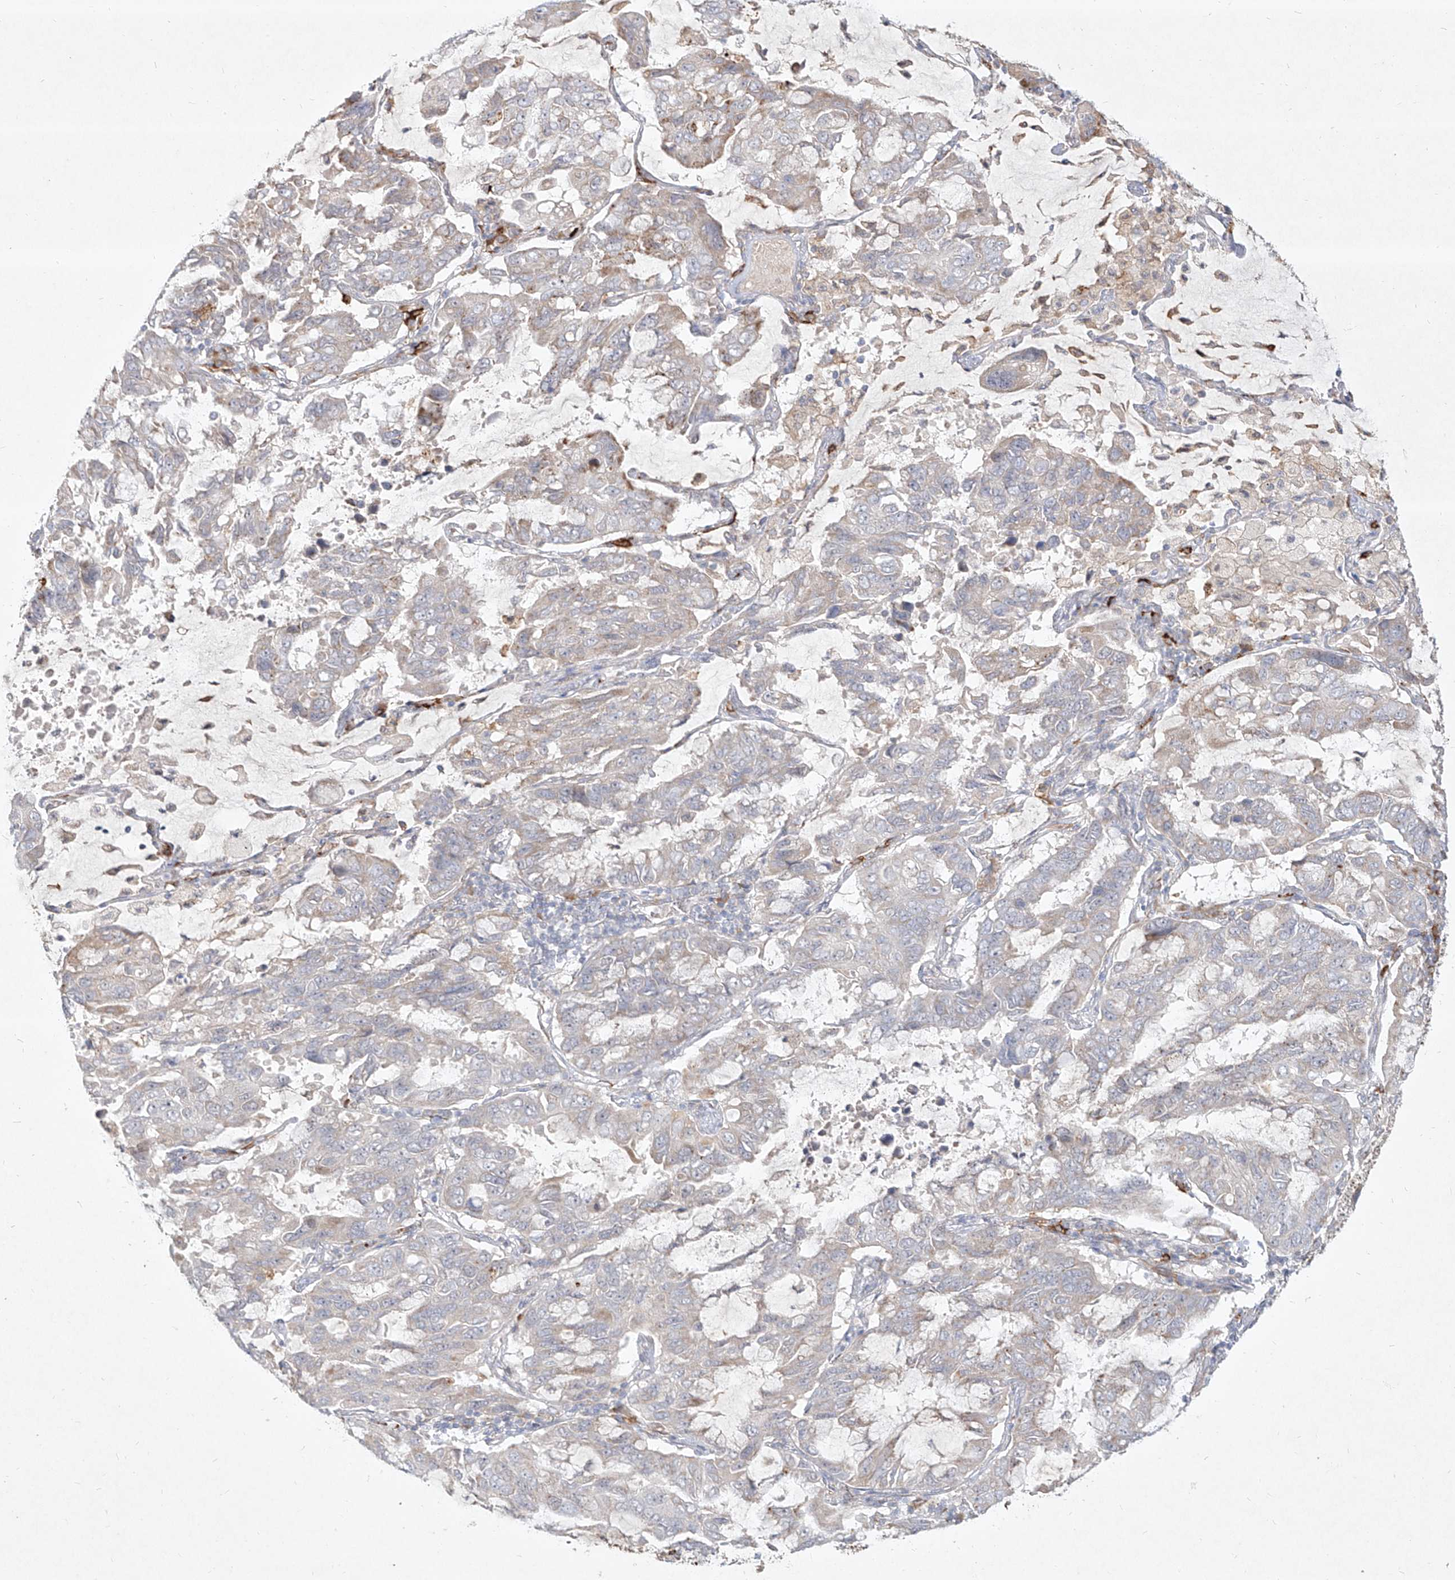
{"staining": {"intensity": "negative", "quantity": "none", "location": "none"}, "tissue": "lung cancer", "cell_type": "Tumor cells", "image_type": "cancer", "snomed": [{"axis": "morphology", "description": "Adenocarcinoma, NOS"}, {"axis": "topography", "description": "Lung"}], "caption": "DAB immunohistochemical staining of human lung cancer displays no significant positivity in tumor cells.", "gene": "CD209", "patient": {"sex": "male", "age": 64}}